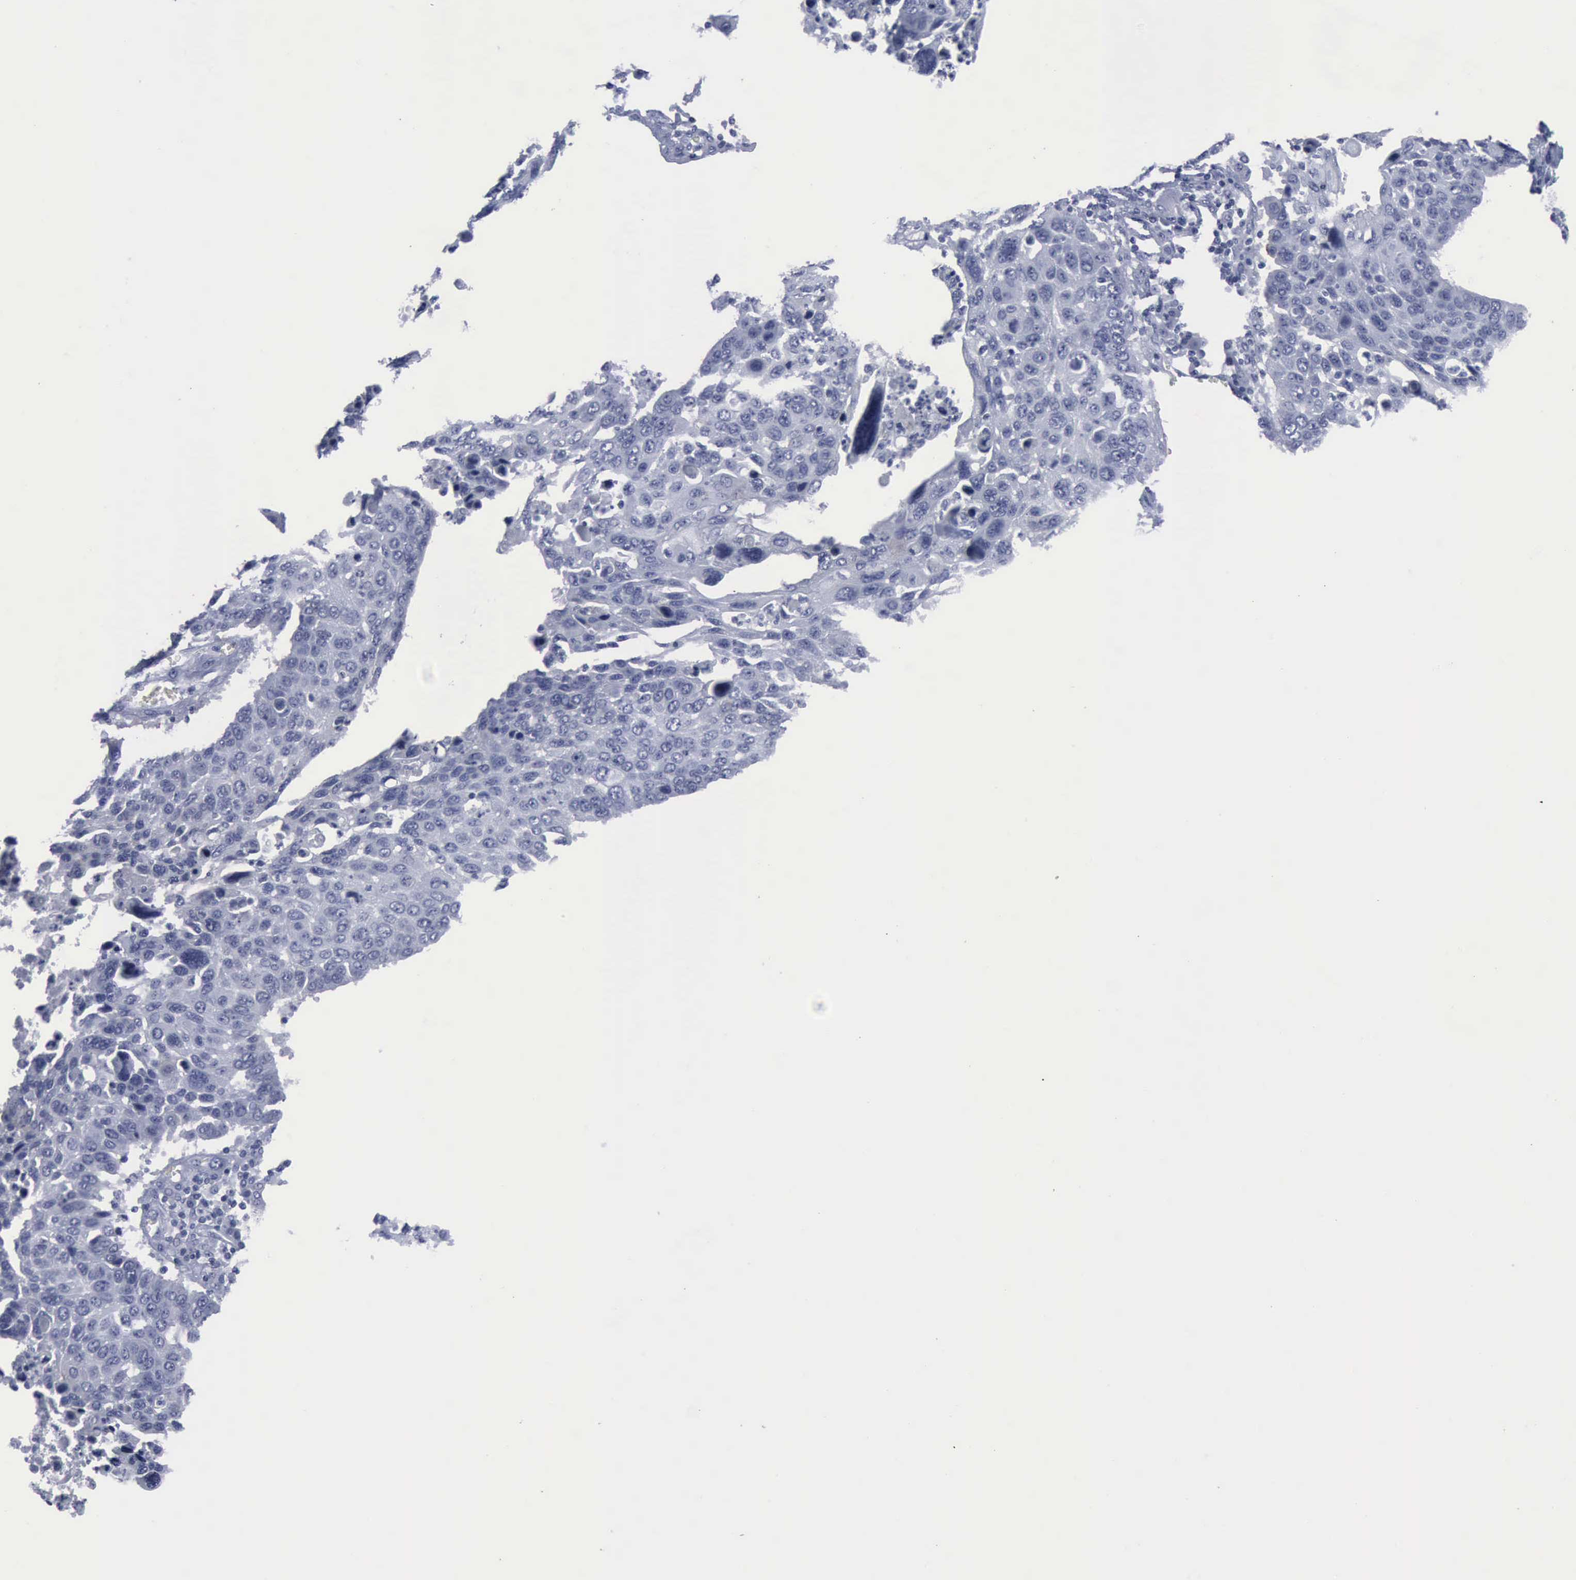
{"staining": {"intensity": "negative", "quantity": "none", "location": "none"}, "tissue": "lung cancer", "cell_type": "Tumor cells", "image_type": "cancer", "snomed": [{"axis": "morphology", "description": "Squamous cell carcinoma, NOS"}, {"axis": "topography", "description": "Lymph node"}, {"axis": "topography", "description": "Lung"}], "caption": "The image reveals no staining of tumor cells in squamous cell carcinoma (lung).", "gene": "NGFR", "patient": {"sex": "male", "age": 74}}